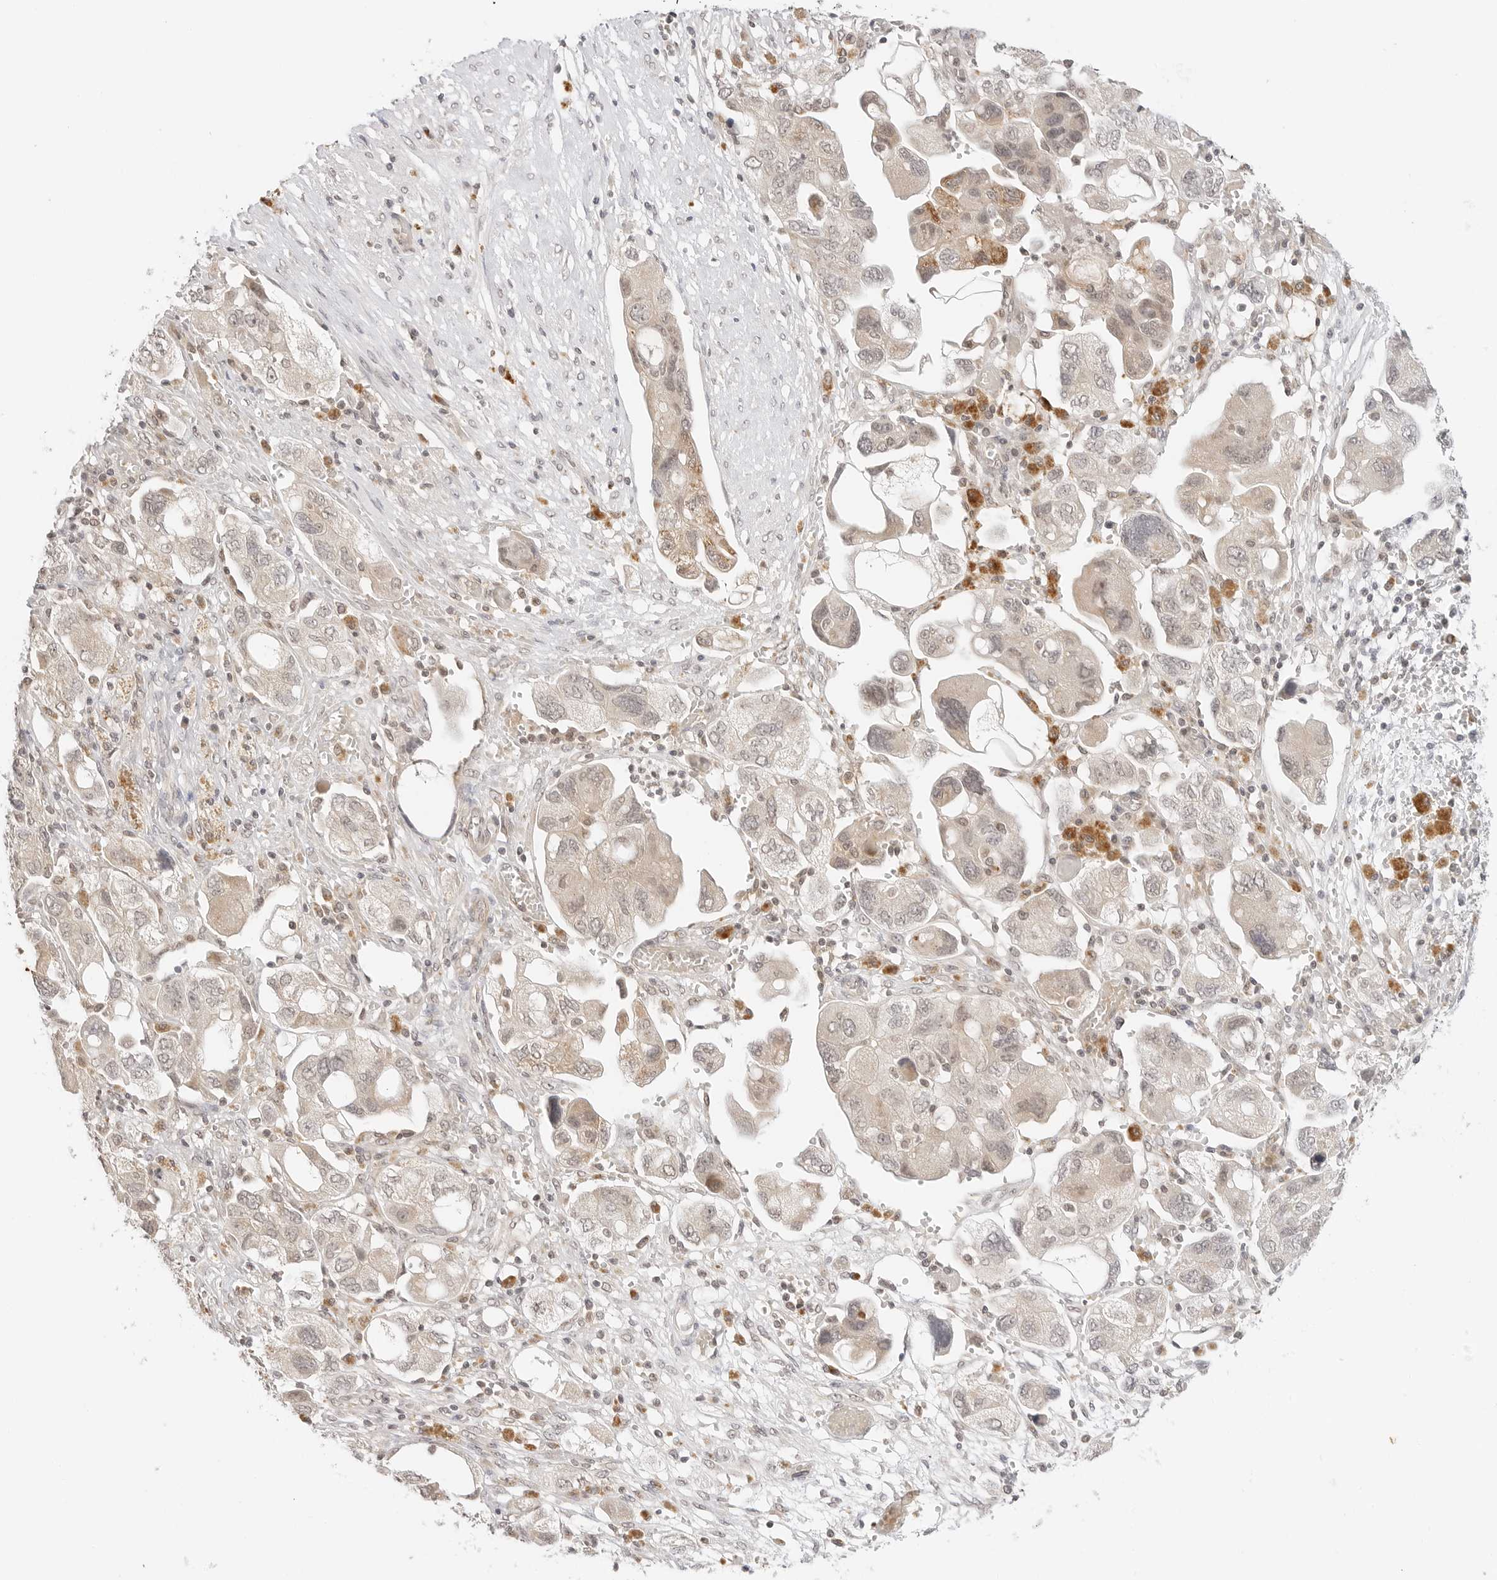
{"staining": {"intensity": "weak", "quantity": ">75%", "location": "cytoplasmic/membranous"}, "tissue": "ovarian cancer", "cell_type": "Tumor cells", "image_type": "cancer", "snomed": [{"axis": "morphology", "description": "Carcinoma, NOS"}, {"axis": "morphology", "description": "Cystadenocarcinoma, serous, NOS"}, {"axis": "topography", "description": "Ovary"}], "caption": "Tumor cells demonstrate low levels of weak cytoplasmic/membranous staining in approximately >75% of cells in human ovarian cancer.", "gene": "GPR34", "patient": {"sex": "female", "age": 69}}